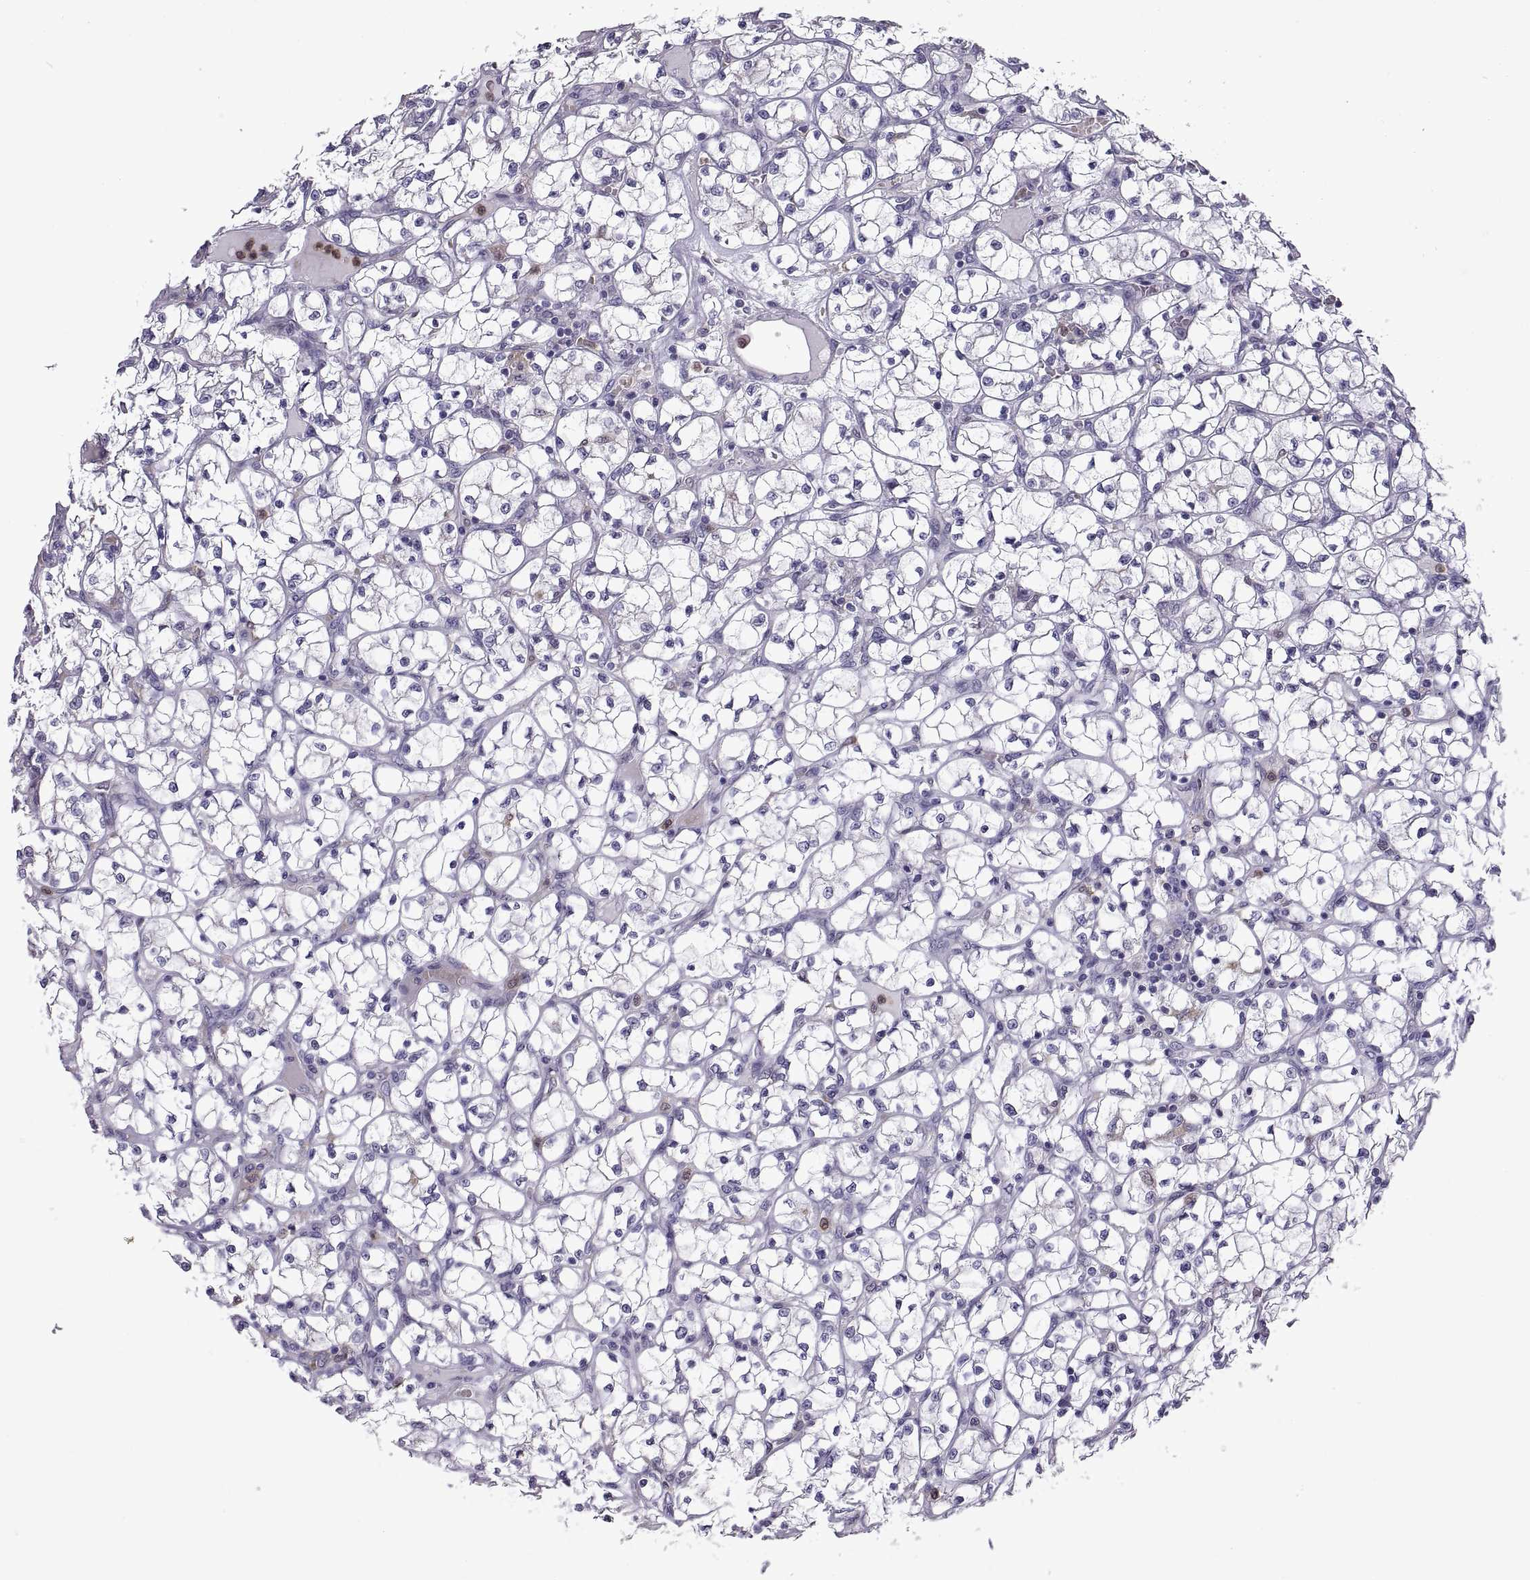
{"staining": {"intensity": "negative", "quantity": "none", "location": "none"}, "tissue": "renal cancer", "cell_type": "Tumor cells", "image_type": "cancer", "snomed": [{"axis": "morphology", "description": "Adenocarcinoma, NOS"}, {"axis": "topography", "description": "Kidney"}], "caption": "Immunohistochemical staining of human adenocarcinoma (renal) reveals no significant expression in tumor cells.", "gene": "DOK3", "patient": {"sex": "female", "age": 64}}